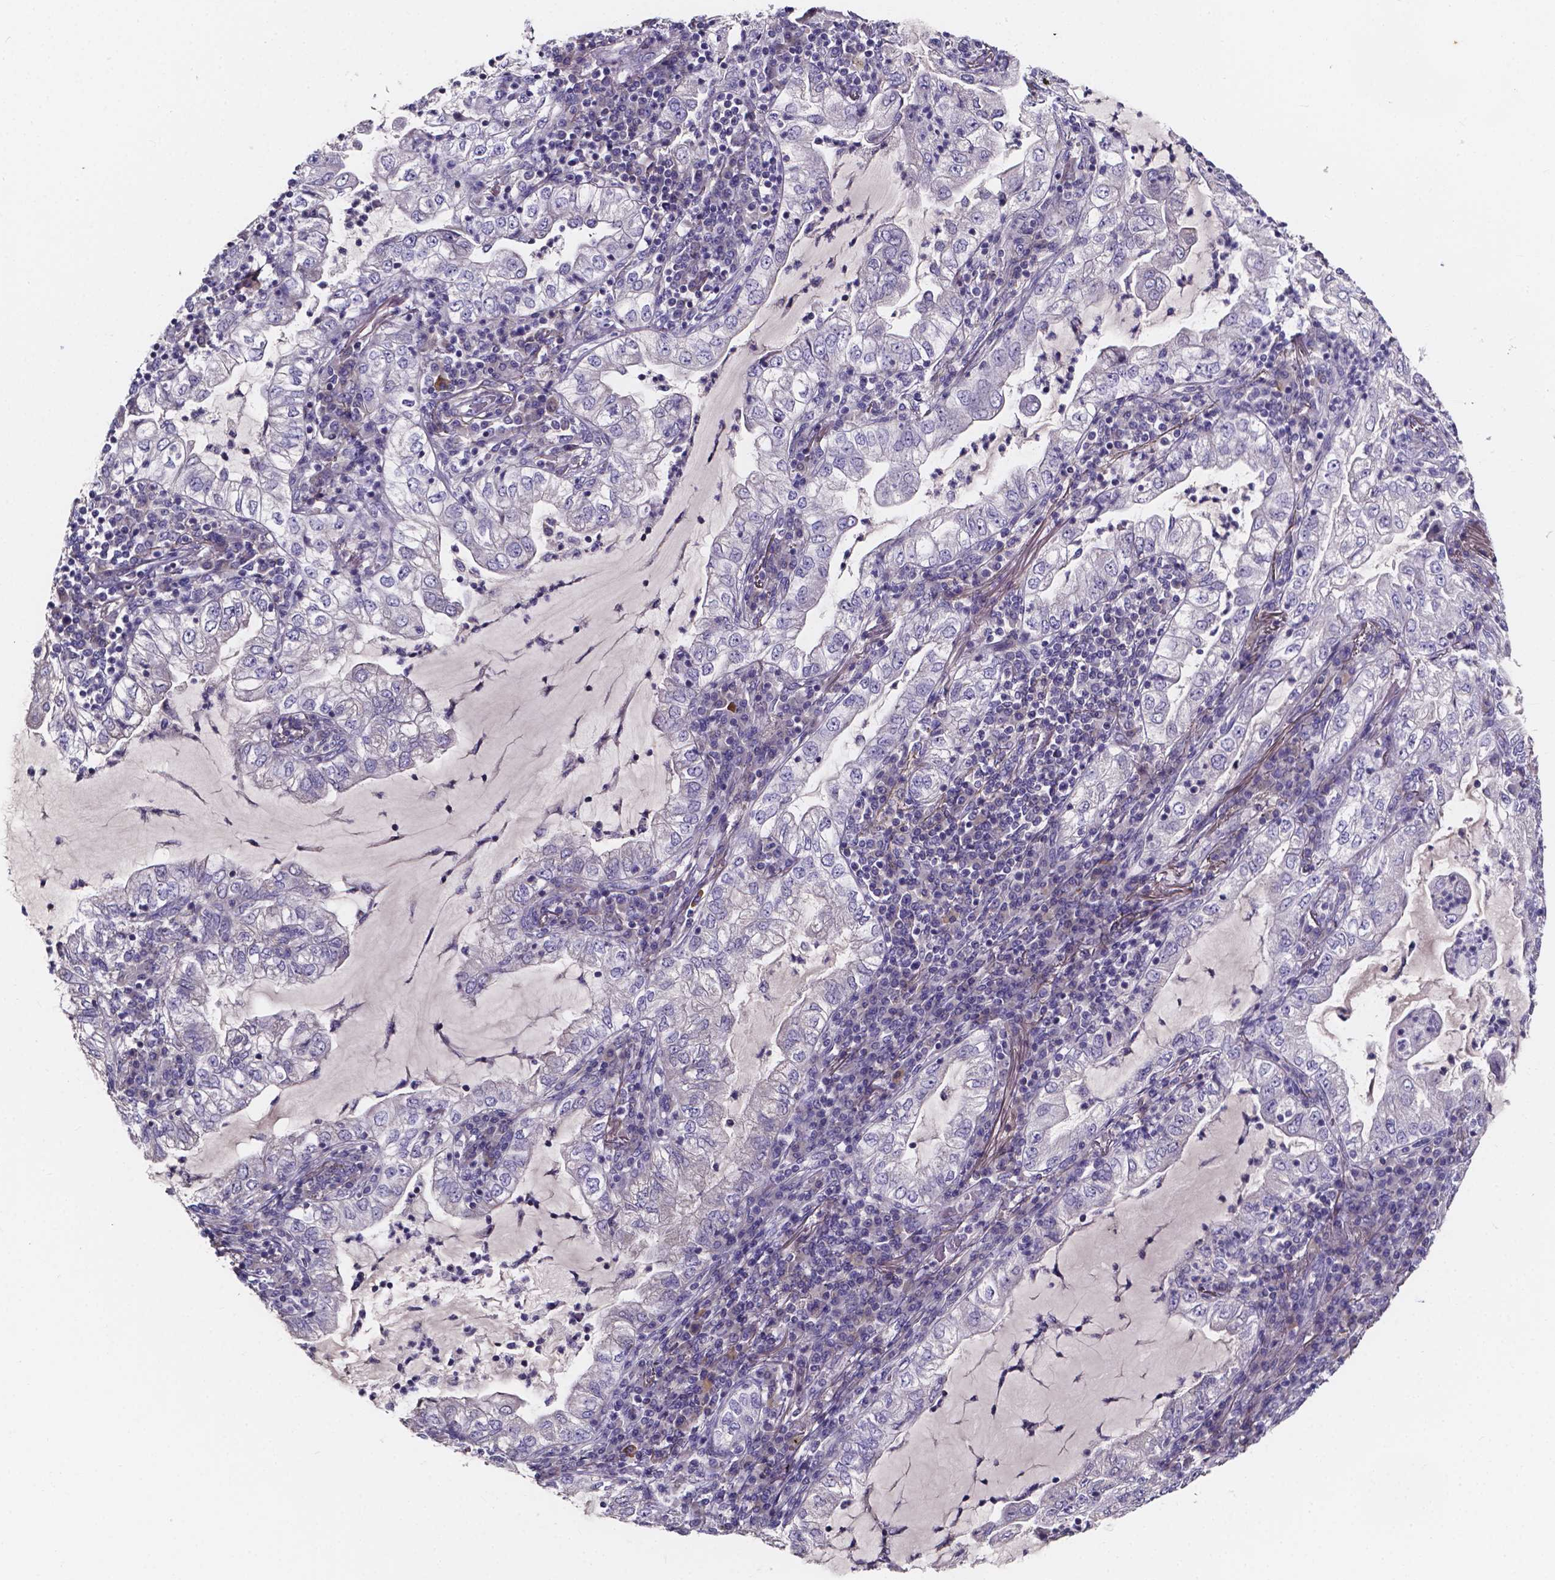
{"staining": {"intensity": "negative", "quantity": "none", "location": "none"}, "tissue": "lung cancer", "cell_type": "Tumor cells", "image_type": "cancer", "snomed": [{"axis": "morphology", "description": "Adenocarcinoma, NOS"}, {"axis": "topography", "description": "Lung"}], "caption": "Adenocarcinoma (lung) was stained to show a protein in brown. There is no significant expression in tumor cells.", "gene": "SPOCD1", "patient": {"sex": "female", "age": 73}}